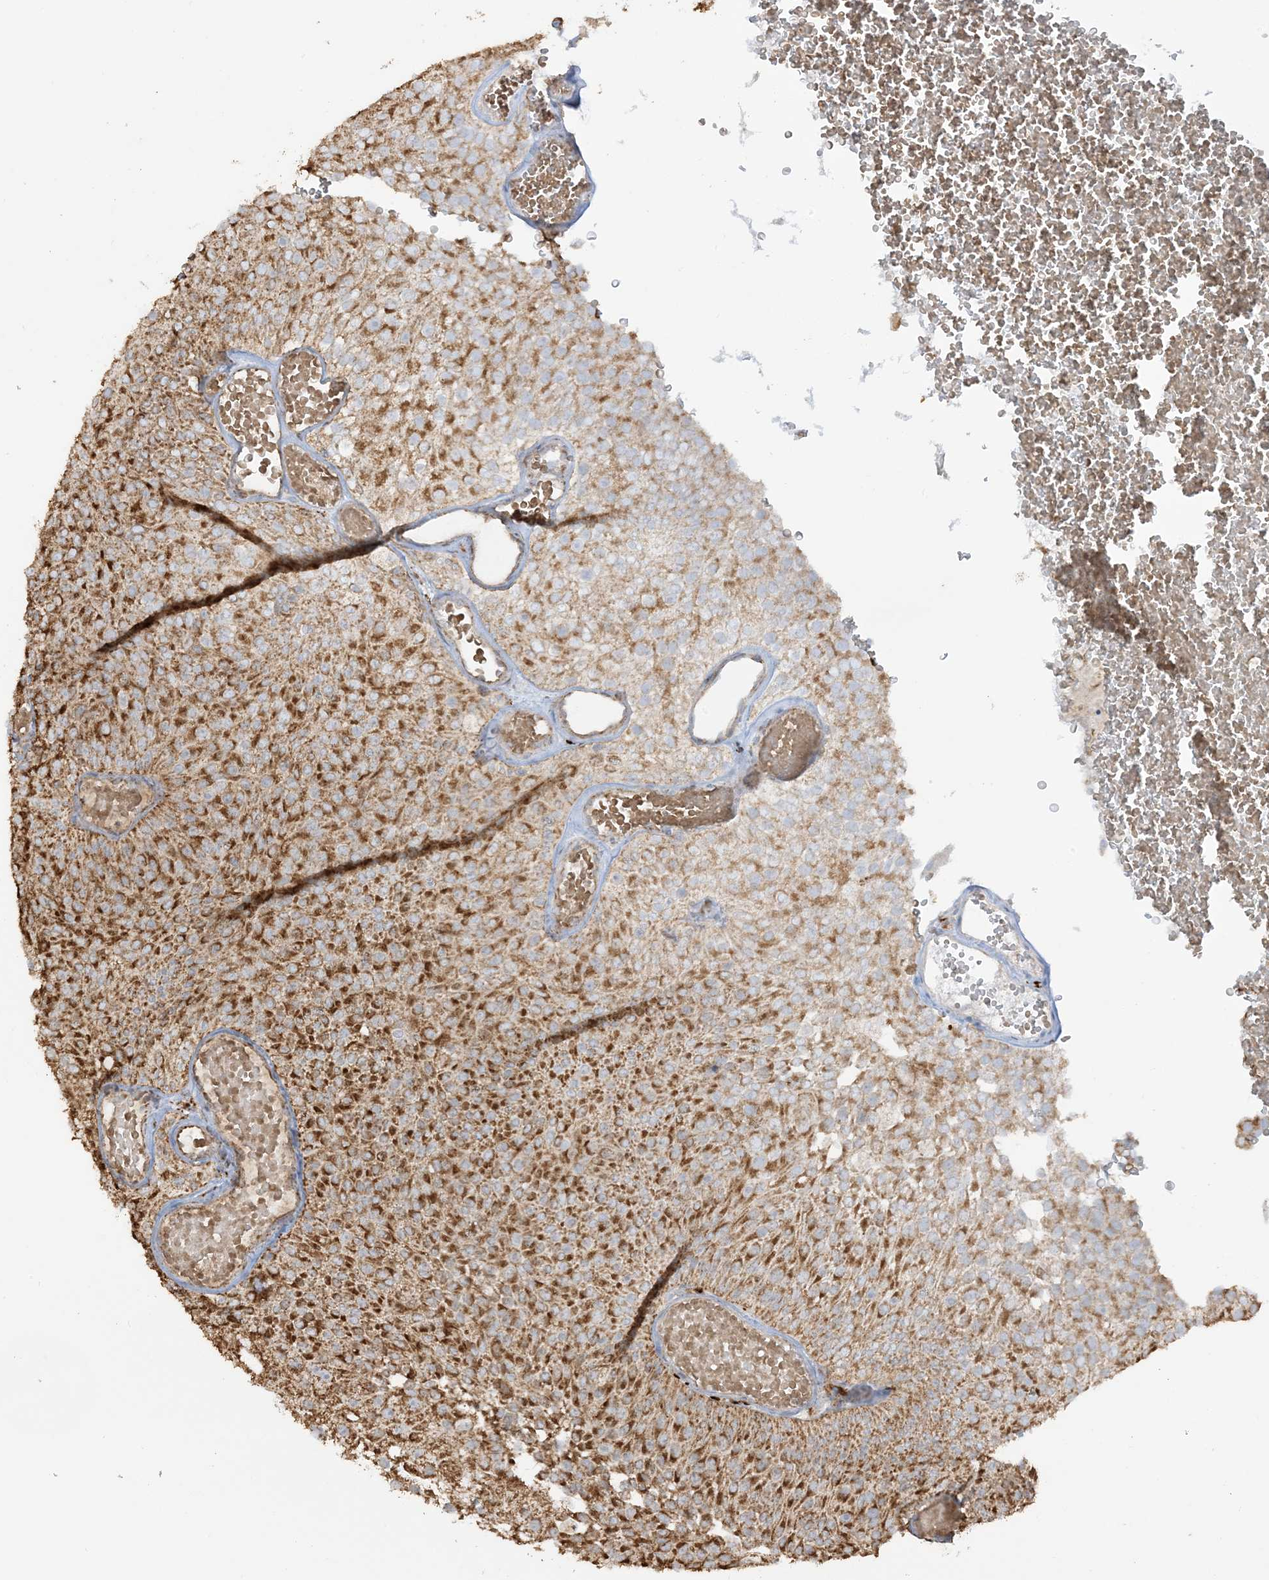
{"staining": {"intensity": "moderate", "quantity": ">75%", "location": "cytoplasmic/membranous"}, "tissue": "urothelial cancer", "cell_type": "Tumor cells", "image_type": "cancer", "snomed": [{"axis": "morphology", "description": "Urothelial carcinoma, Low grade"}, {"axis": "topography", "description": "Urinary bladder"}], "caption": "Immunohistochemical staining of human urothelial carcinoma (low-grade) exhibits moderate cytoplasmic/membranous protein staining in approximately >75% of tumor cells.", "gene": "AGA", "patient": {"sex": "male", "age": 78}}